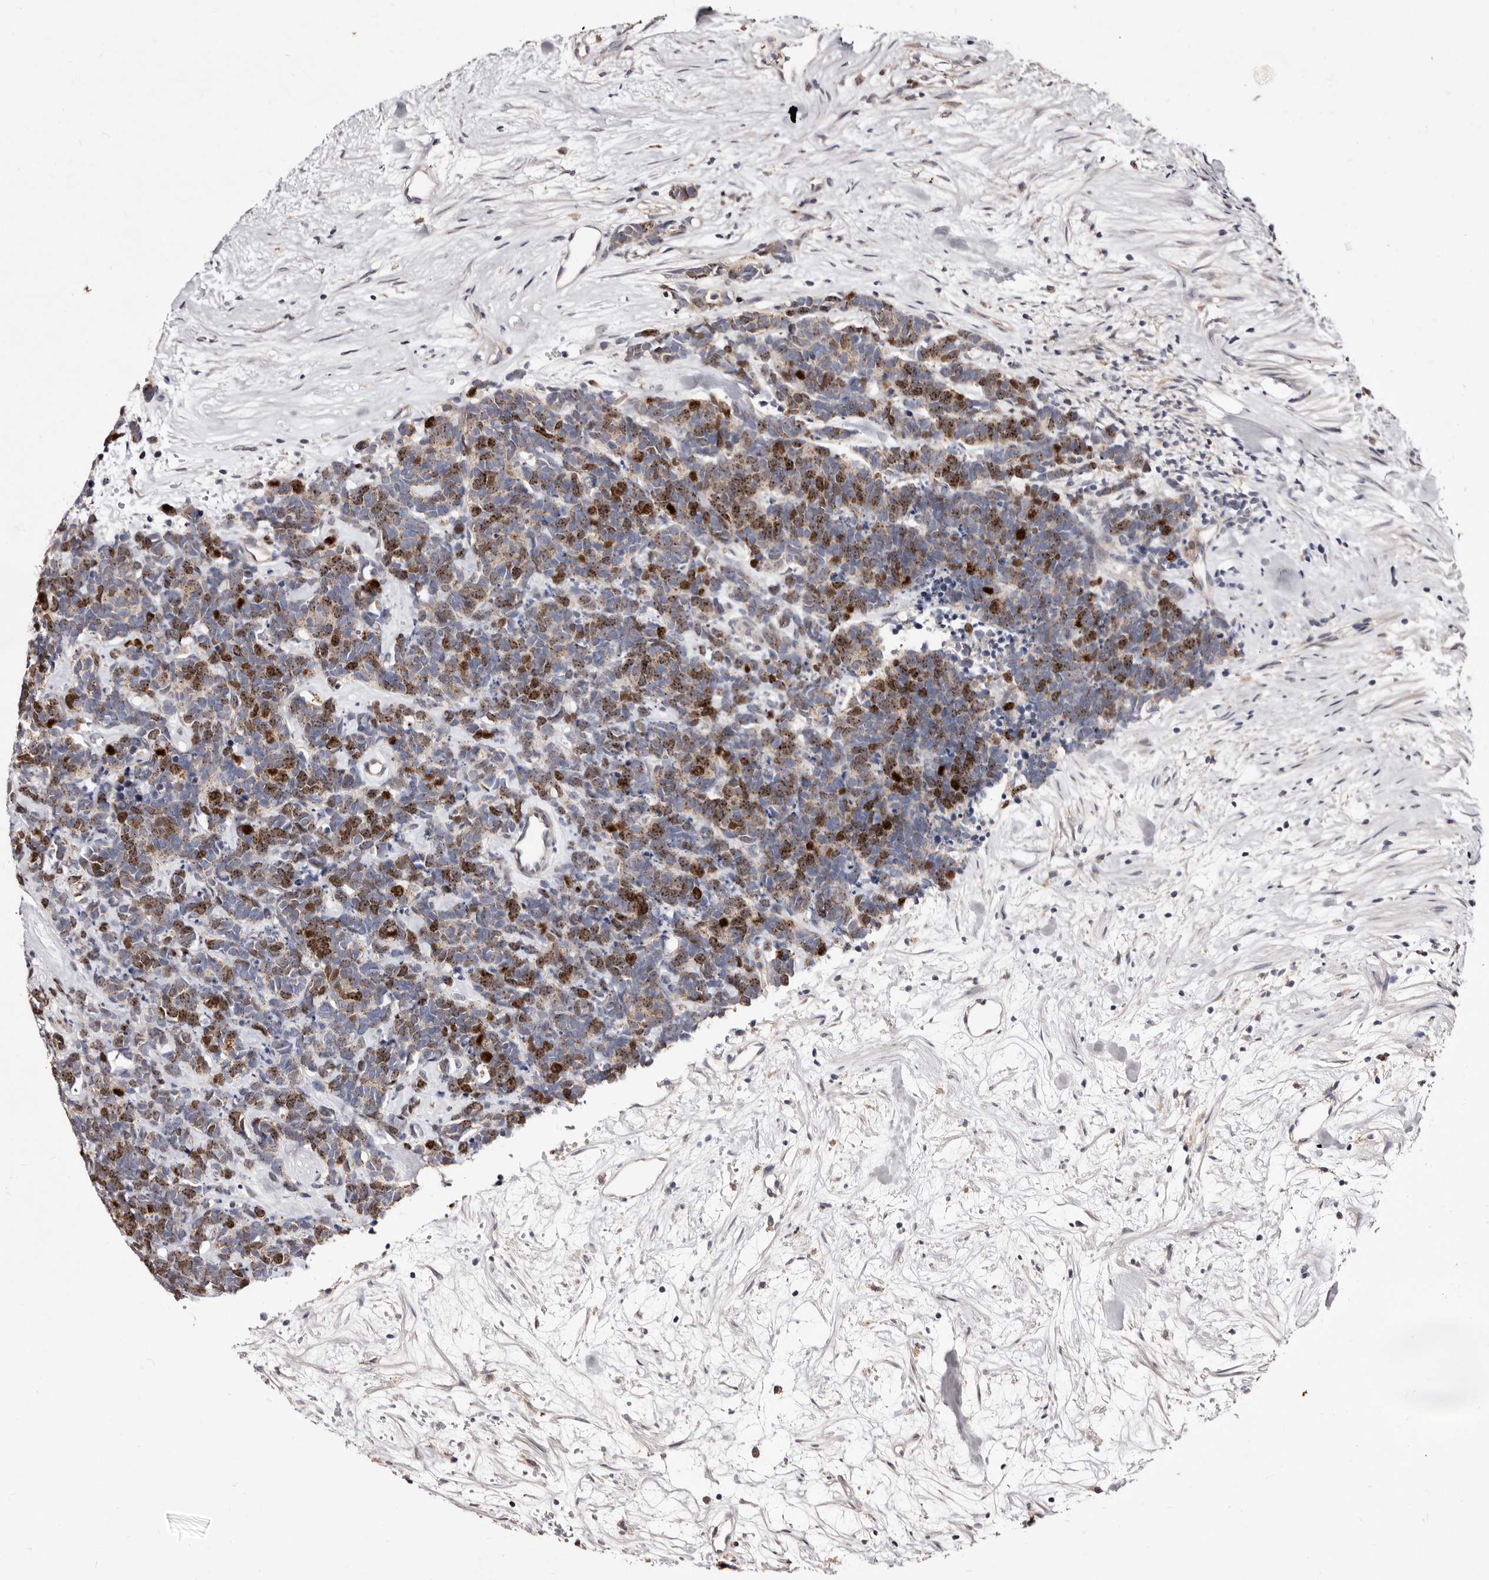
{"staining": {"intensity": "moderate", "quantity": "25%-75%", "location": "nuclear"}, "tissue": "carcinoid", "cell_type": "Tumor cells", "image_type": "cancer", "snomed": [{"axis": "morphology", "description": "Carcinoma, NOS"}, {"axis": "morphology", "description": "Carcinoid, malignant, NOS"}, {"axis": "topography", "description": "Urinary bladder"}], "caption": "Protein staining by immunohistochemistry demonstrates moderate nuclear expression in approximately 25%-75% of tumor cells in carcinoid.", "gene": "CDCA8", "patient": {"sex": "male", "age": 57}}